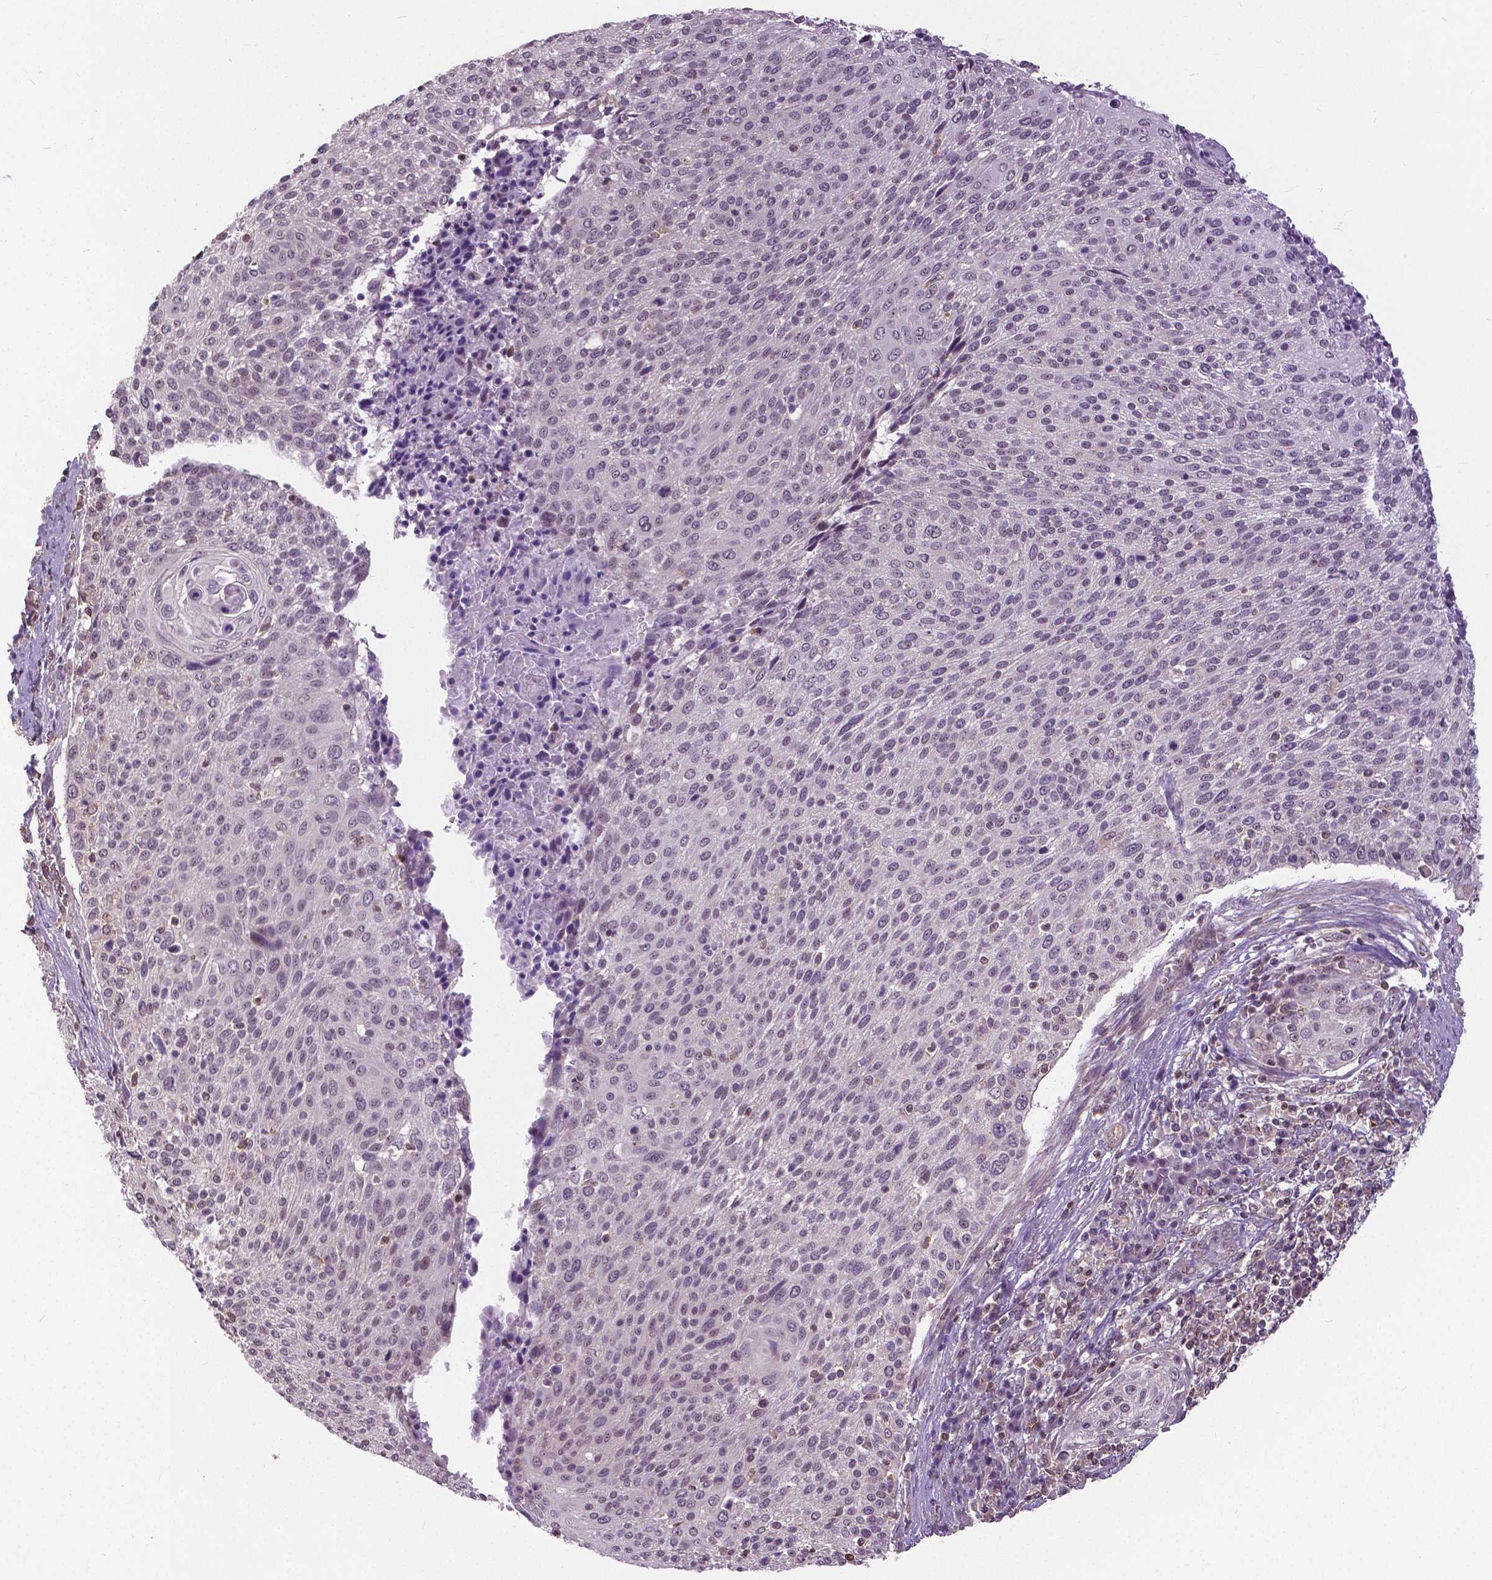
{"staining": {"intensity": "negative", "quantity": "none", "location": "none"}, "tissue": "cervical cancer", "cell_type": "Tumor cells", "image_type": "cancer", "snomed": [{"axis": "morphology", "description": "Squamous cell carcinoma, NOS"}, {"axis": "topography", "description": "Cervix"}], "caption": "Squamous cell carcinoma (cervical) stained for a protein using IHC demonstrates no positivity tumor cells.", "gene": "ANXA13", "patient": {"sex": "female", "age": 31}}